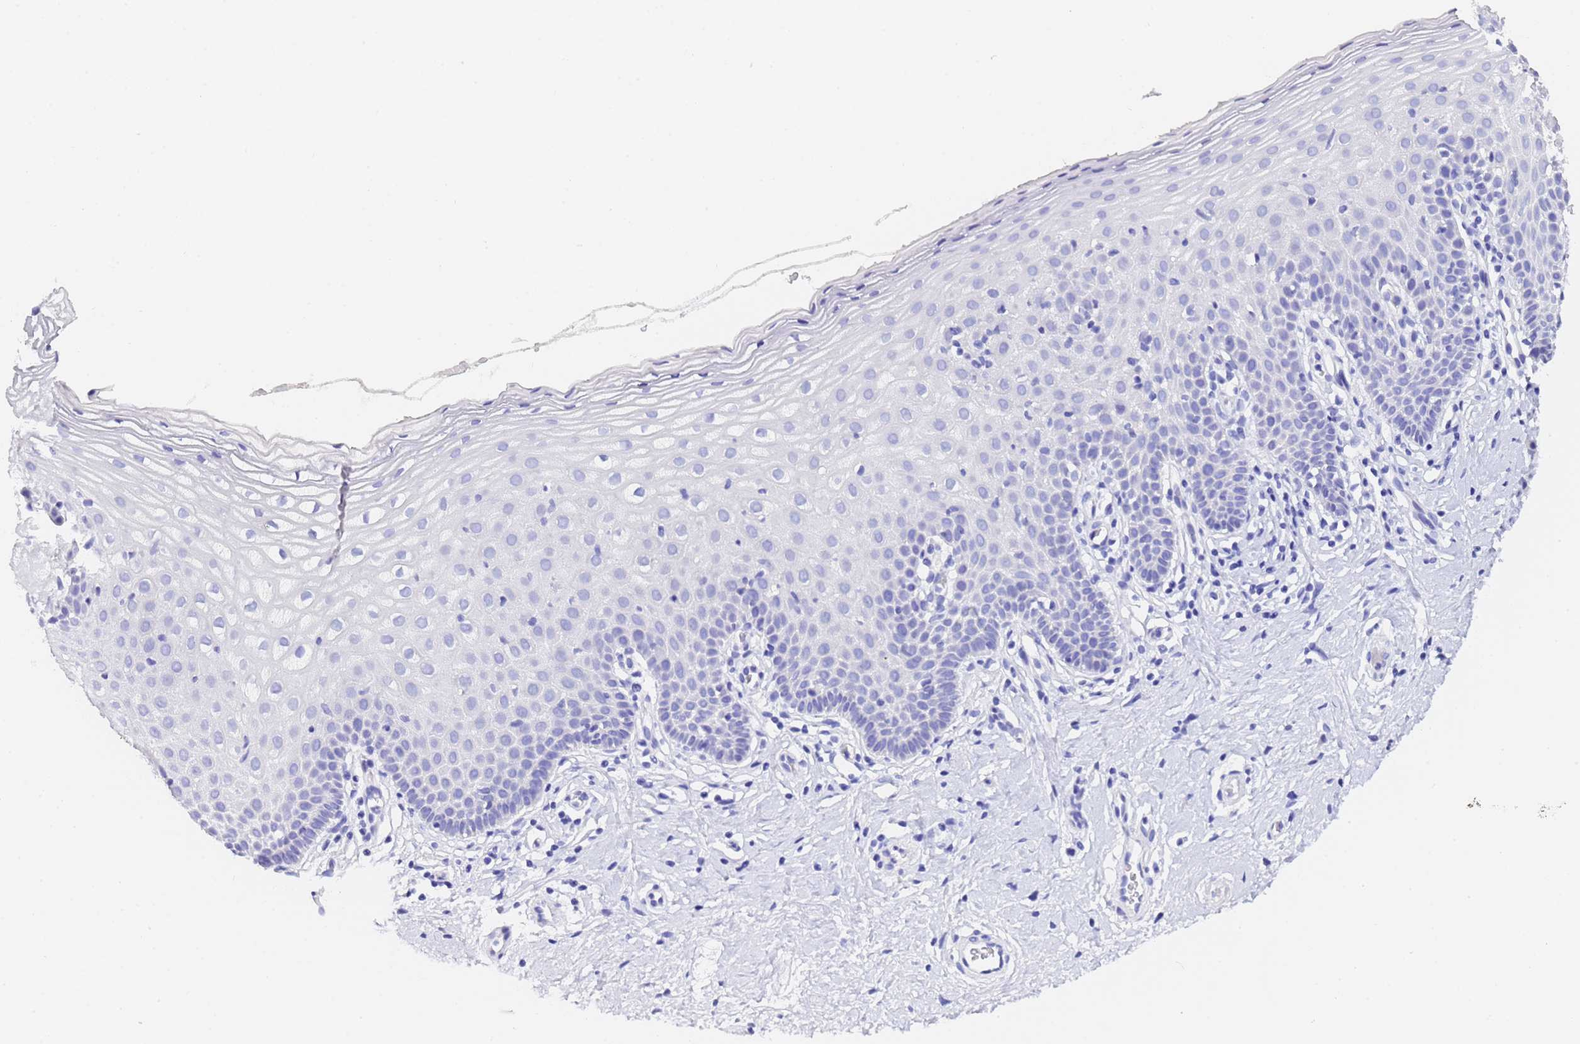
{"staining": {"intensity": "negative", "quantity": "none", "location": "none"}, "tissue": "cervix", "cell_type": "Glandular cells", "image_type": "normal", "snomed": [{"axis": "morphology", "description": "Normal tissue, NOS"}, {"axis": "topography", "description": "Cervix"}], "caption": "Immunohistochemical staining of benign cervix reveals no significant positivity in glandular cells. The staining is performed using DAB (3,3'-diaminobenzidine) brown chromogen with nuclei counter-stained in using hematoxylin.", "gene": "GABRA1", "patient": {"sex": "female", "age": 36}}